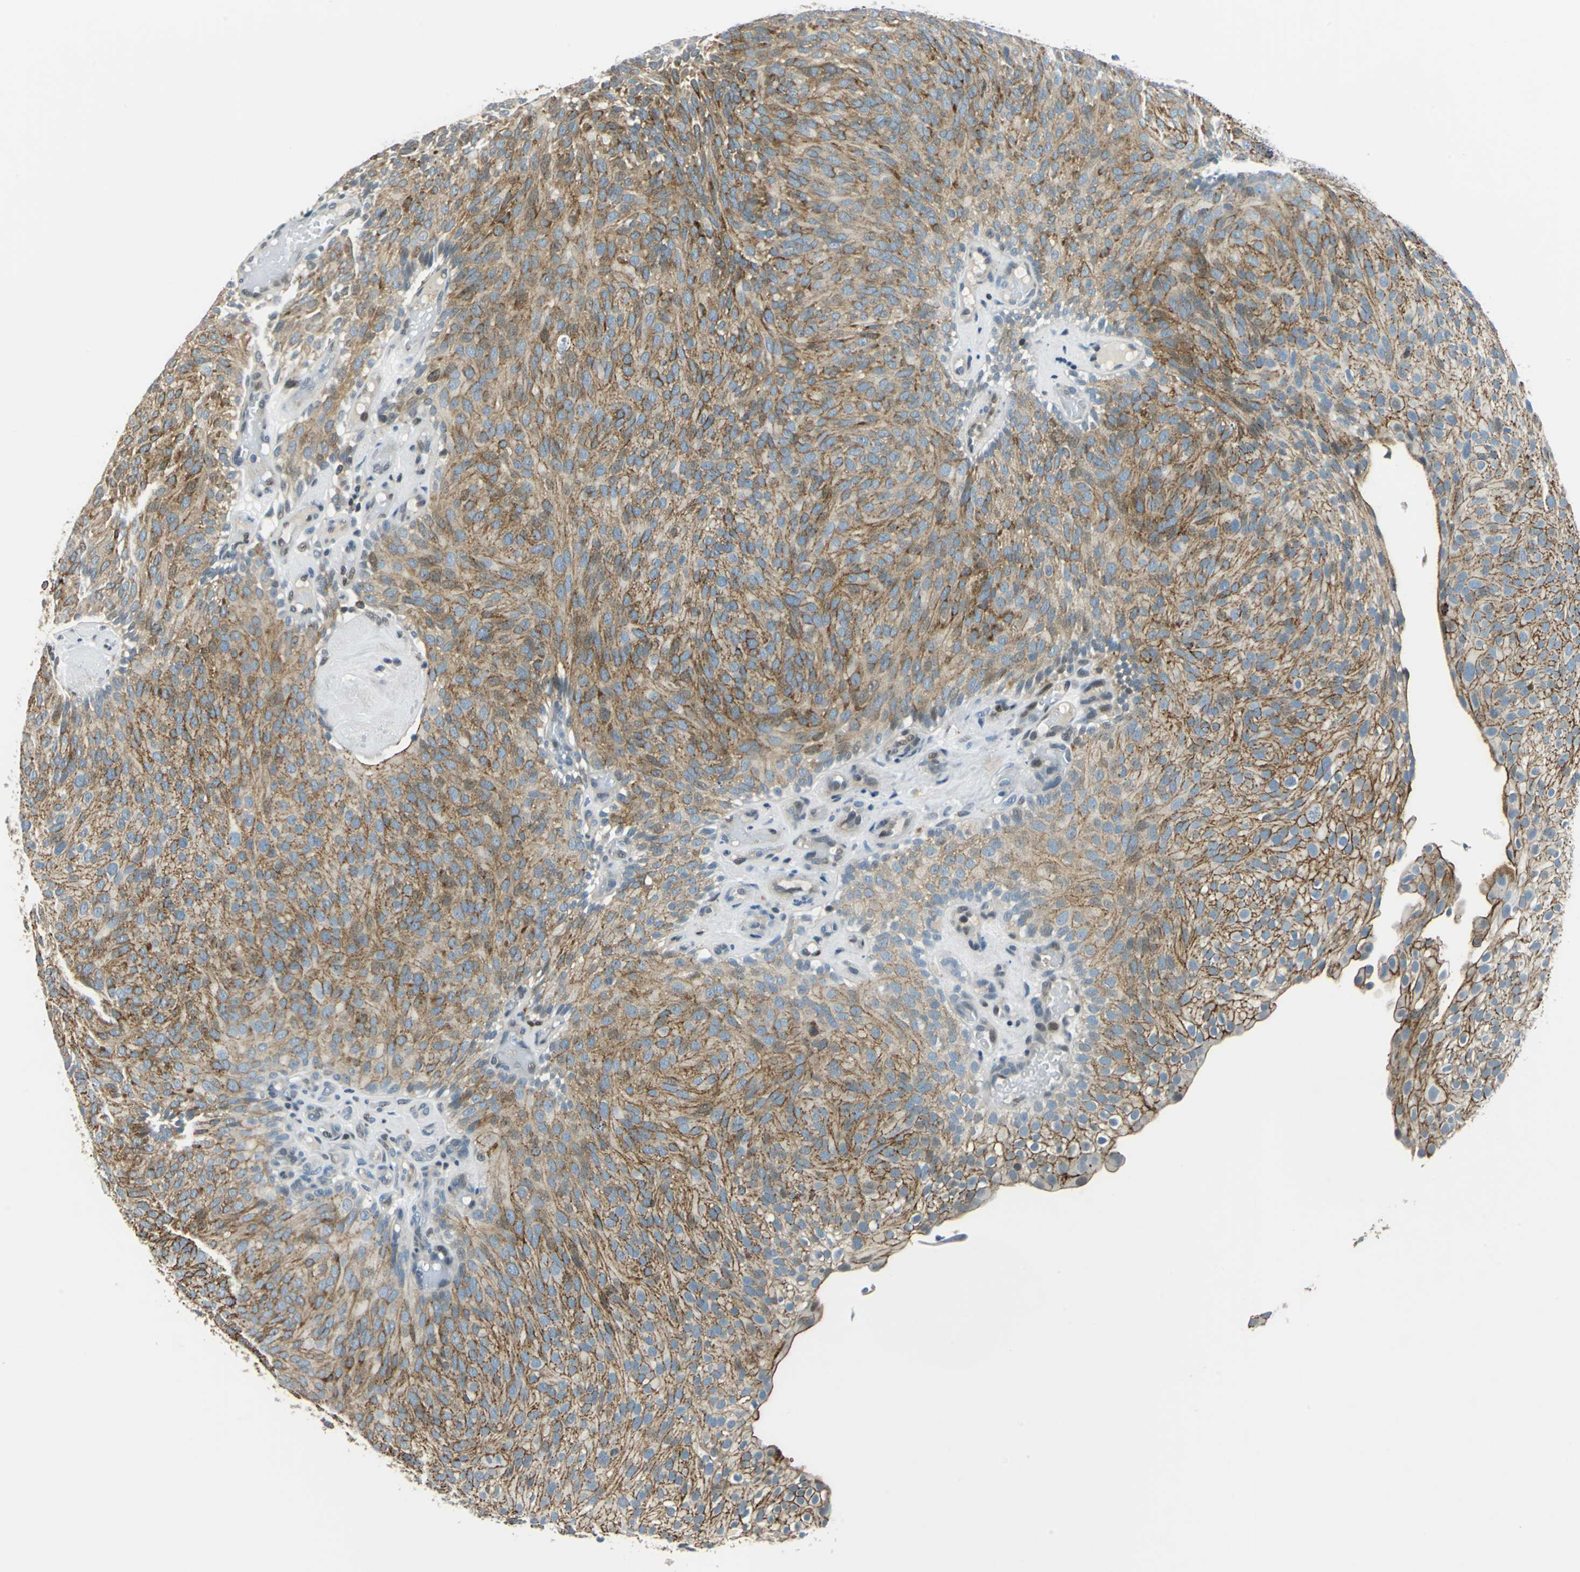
{"staining": {"intensity": "strong", "quantity": ">75%", "location": "cytoplasmic/membranous"}, "tissue": "urothelial cancer", "cell_type": "Tumor cells", "image_type": "cancer", "snomed": [{"axis": "morphology", "description": "Urothelial carcinoma, Low grade"}, {"axis": "topography", "description": "Urinary bladder"}], "caption": "Urothelial cancer stained with DAB immunohistochemistry shows high levels of strong cytoplasmic/membranous positivity in approximately >75% of tumor cells.", "gene": "HCFC2", "patient": {"sex": "male", "age": 78}}